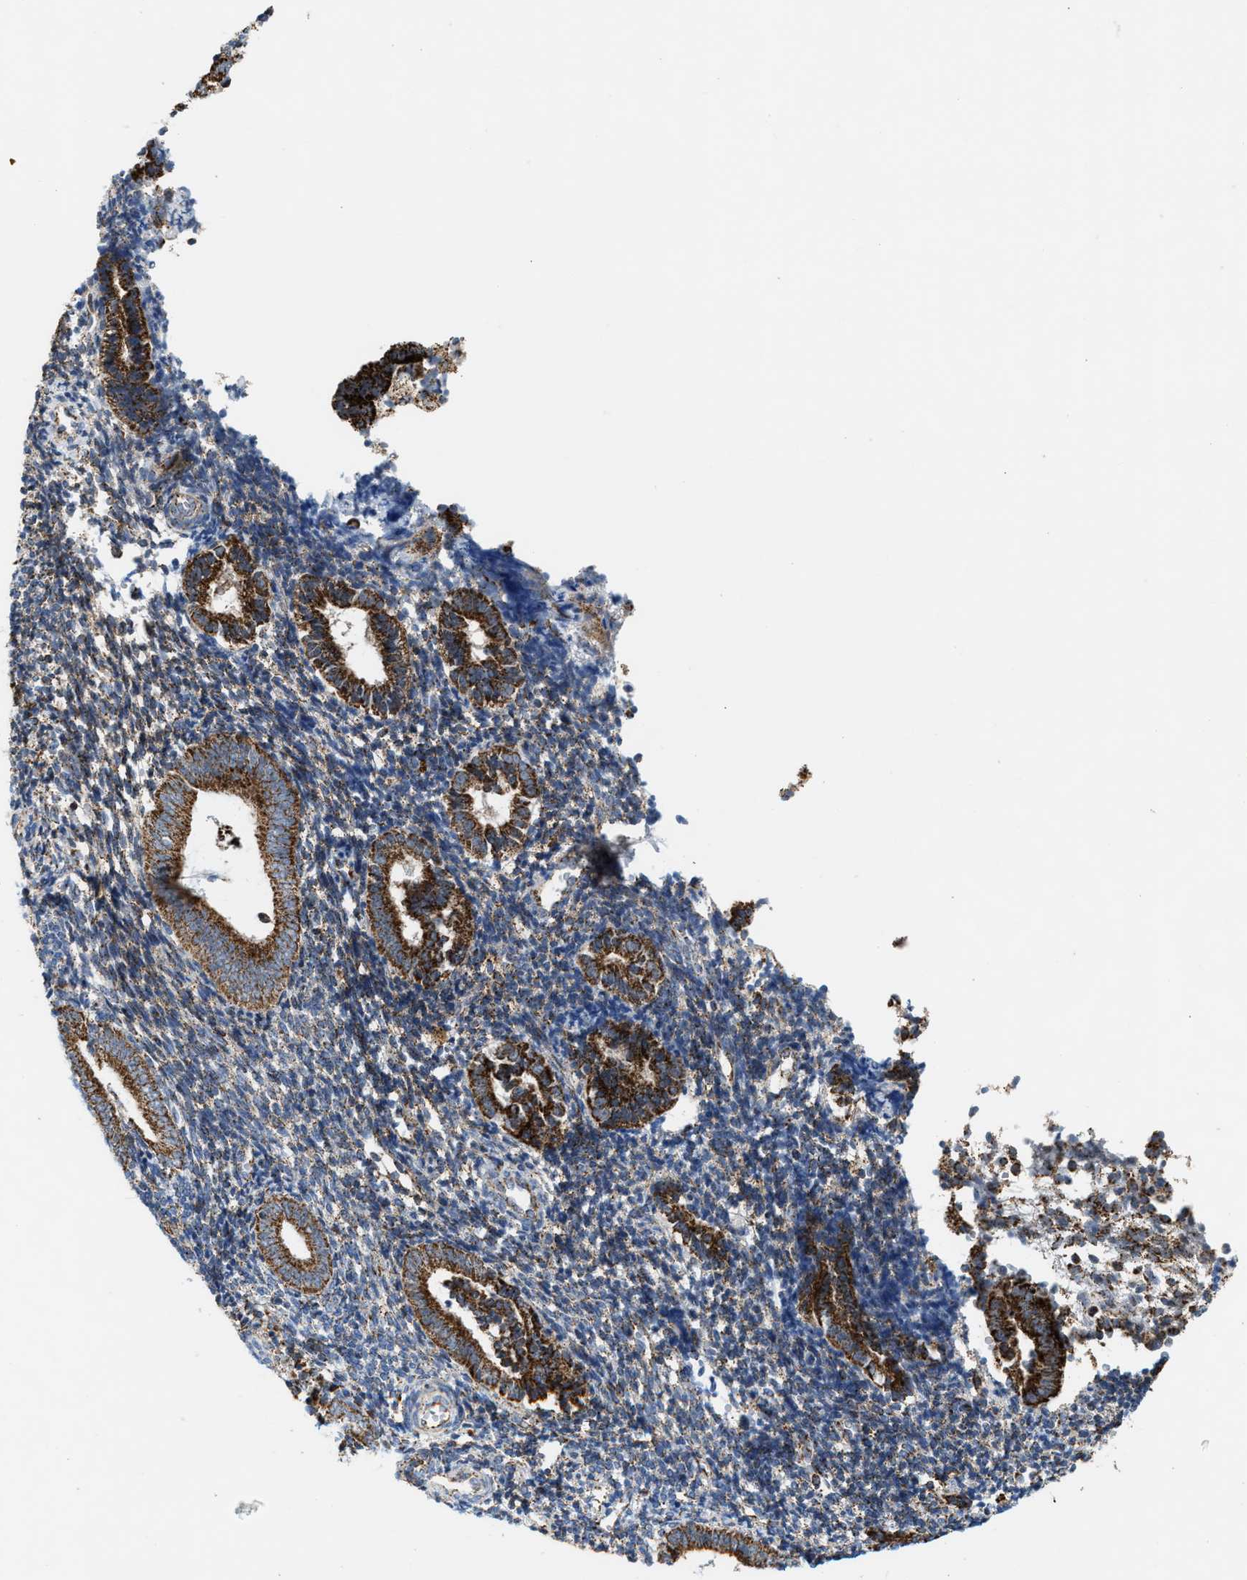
{"staining": {"intensity": "moderate", "quantity": "<25%", "location": "cytoplasmic/membranous"}, "tissue": "endometrium", "cell_type": "Cells in endometrial stroma", "image_type": "normal", "snomed": [{"axis": "morphology", "description": "Normal tissue, NOS"}, {"axis": "topography", "description": "Uterus"}, {"axis": "topography", "description": "Endometrium"}], "caption": "Immunohistochemistry of normal endometrium shows low levels of moderate cytoplasmic/membranous positivity in about <25% of cells in endometrial stroma. (DAB IHC with brightfield microscopy, high magnification).", "gene": "PMPCA", "patient": {"sex": "female", "age": 33}}